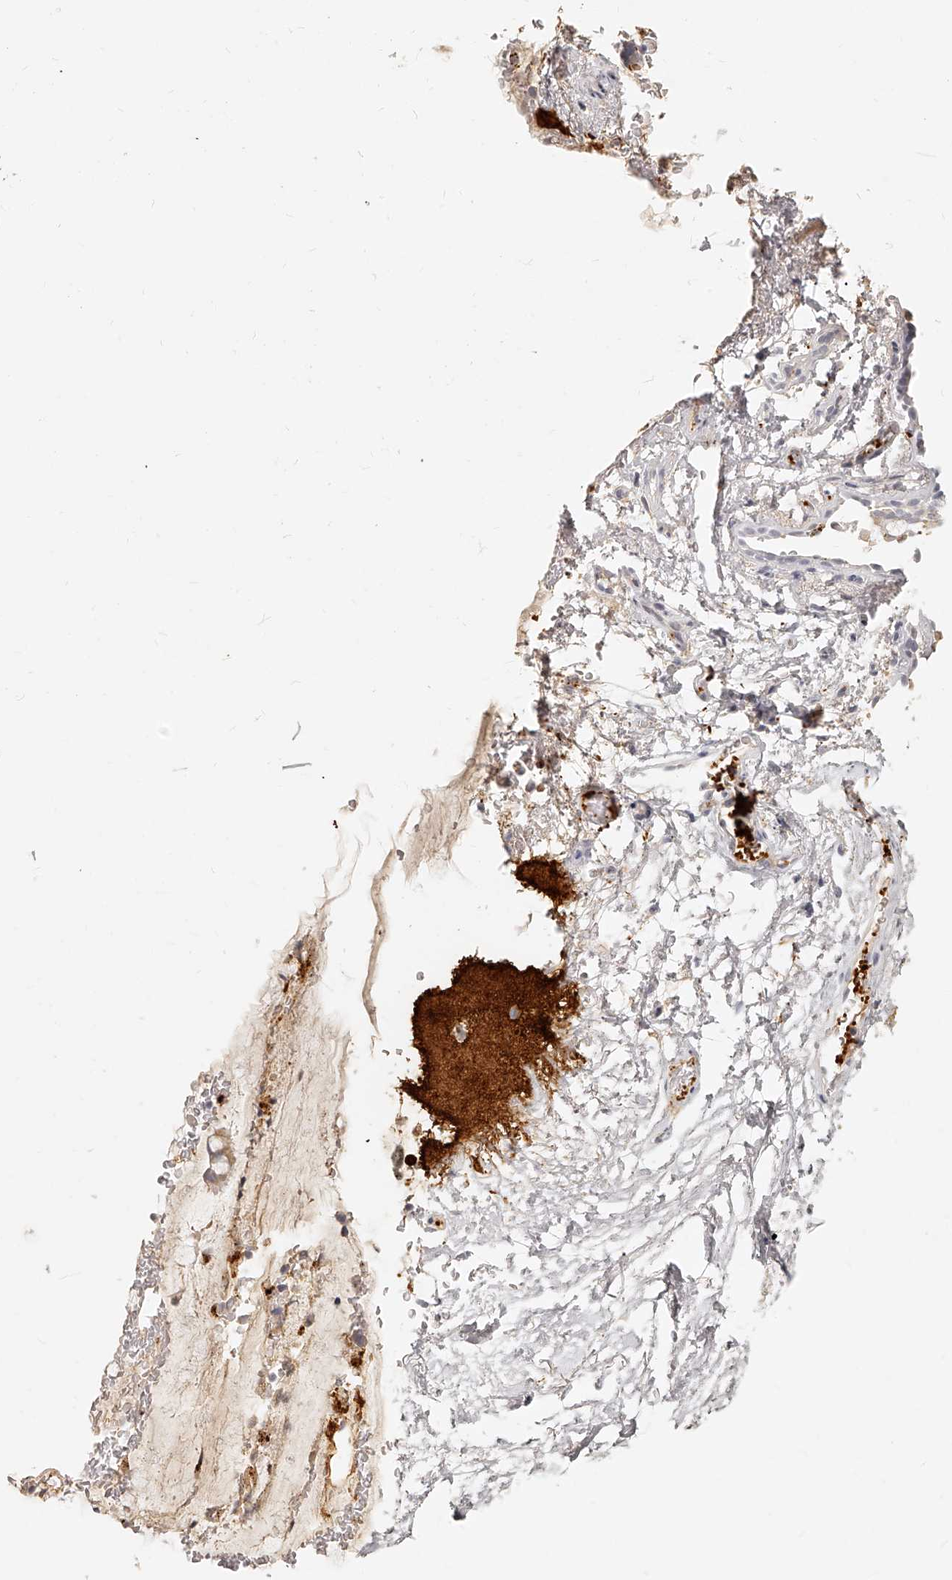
{"staining": {"intensity": "negative", "quantity": "none", "location": "none"}, "tissue": "adipose tissue", "cell_type": "Adipocytes", "image_type": "normal", "snomed": [{"axis": "morphology", "description": "Normal tissue, NOS"}, {"axis": "topography", "description": "Cartilage tissue"}, {"axis": "topography", "description": "Bronchus"}], "caption": "Adipocytes are negative for brown protein staining in unremarkable adipose tissue. The staining is performed using DAB (3,3'-diaminobenzidine) brown chromogen with nuclei counter-stained in using hematoxylin.", "gene": "ITGB3", "patient": {"sex": "female", "age": 73}}